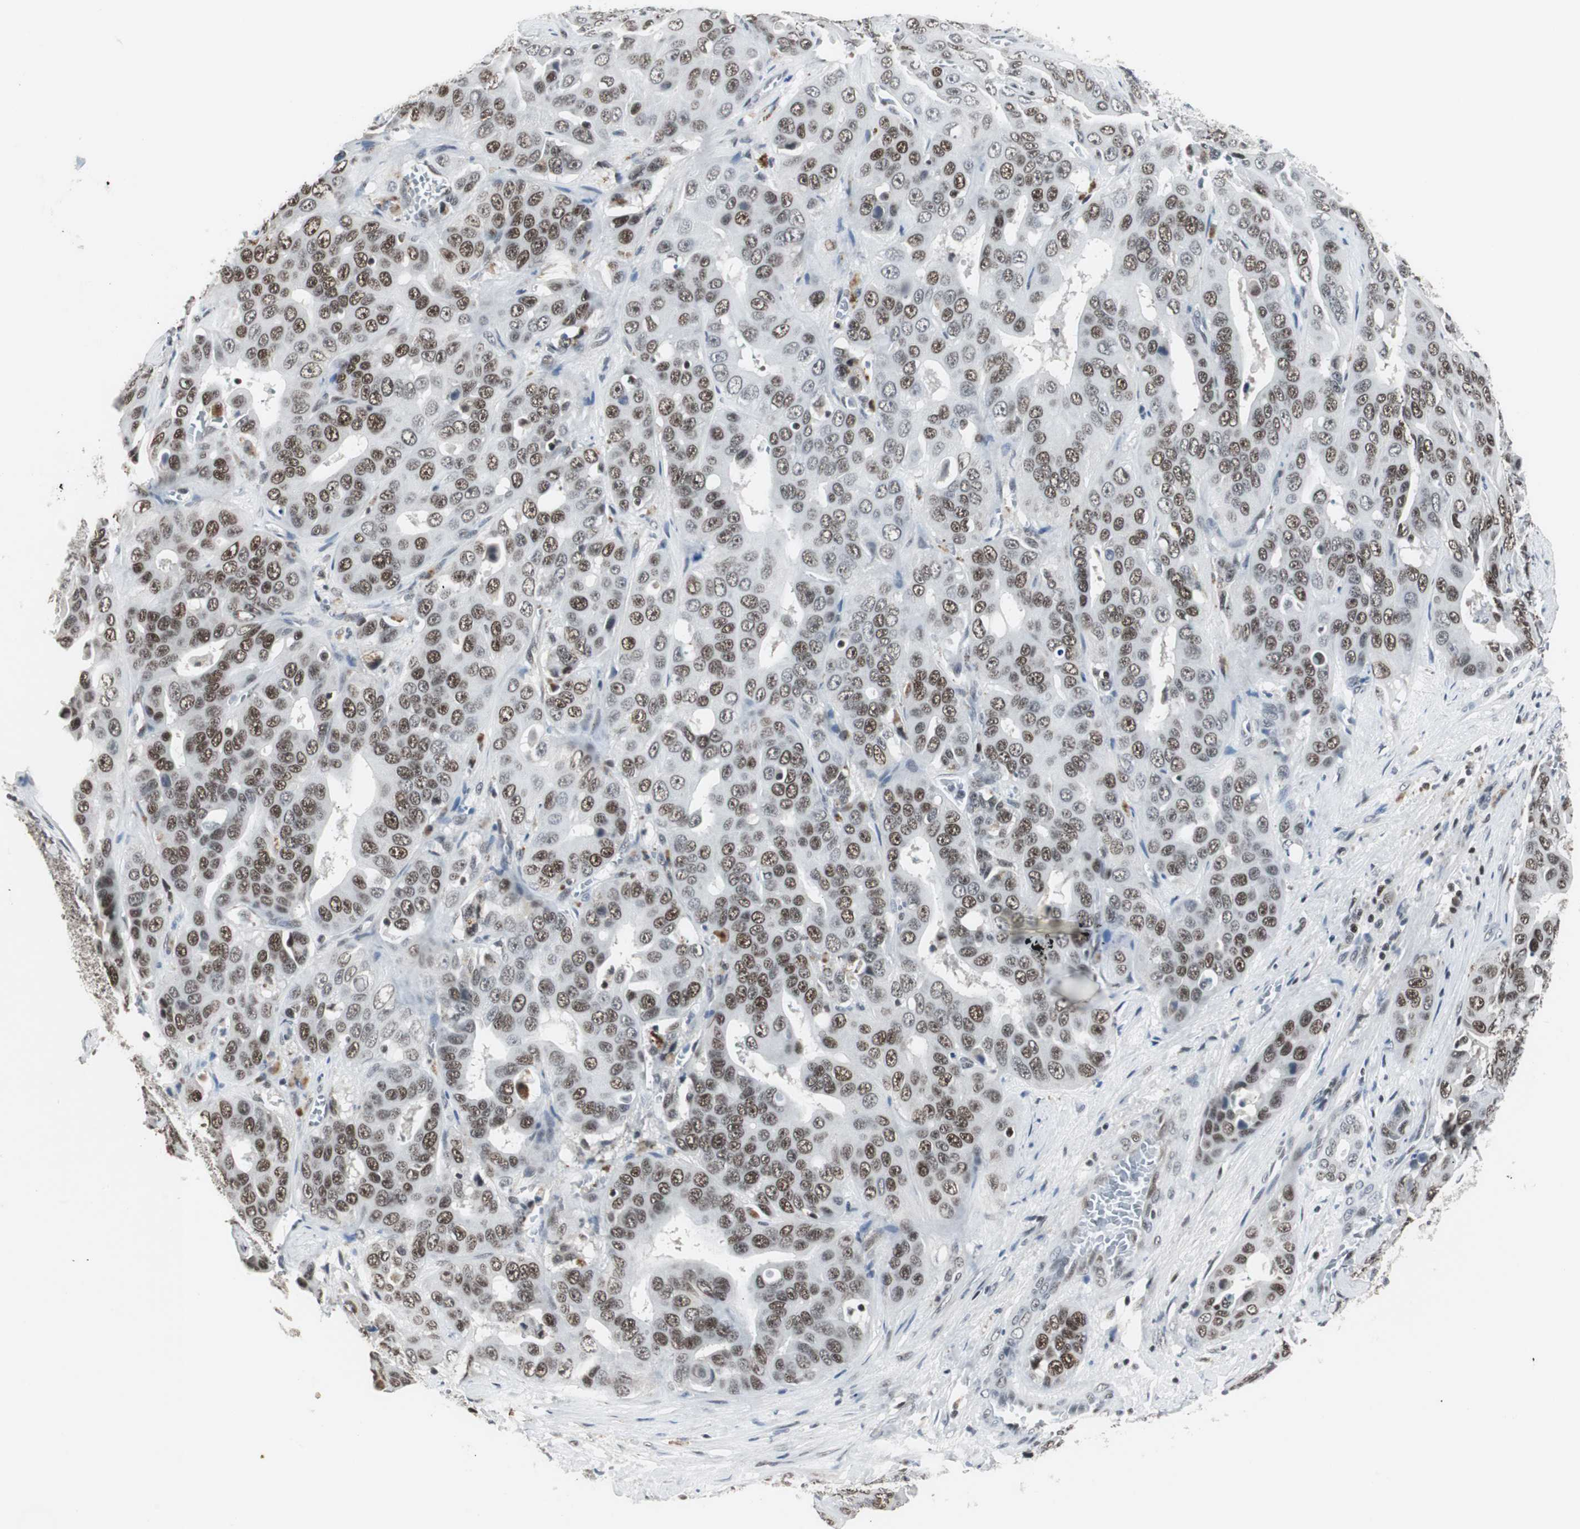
{"staining": {"intensity": "moderate", "quantity": ">75%", "location": "nuclear"}, "tissue": "liver cancer", "cell_type": "Tumor cells", "image_type": "cancer", "snomed": [{"axis": "morphology", "description": "Cholangiocarcinoma"}, {"axis": "topography", "description": "Liver"}], "caption": "Tumor cells reveal medium levels of moderate nuclear expression in approximately >75% of cells in human cholangiocarcinoma (liver).", "gene": "RAD9A", "patient": {"sex": "female", "age": 52}}